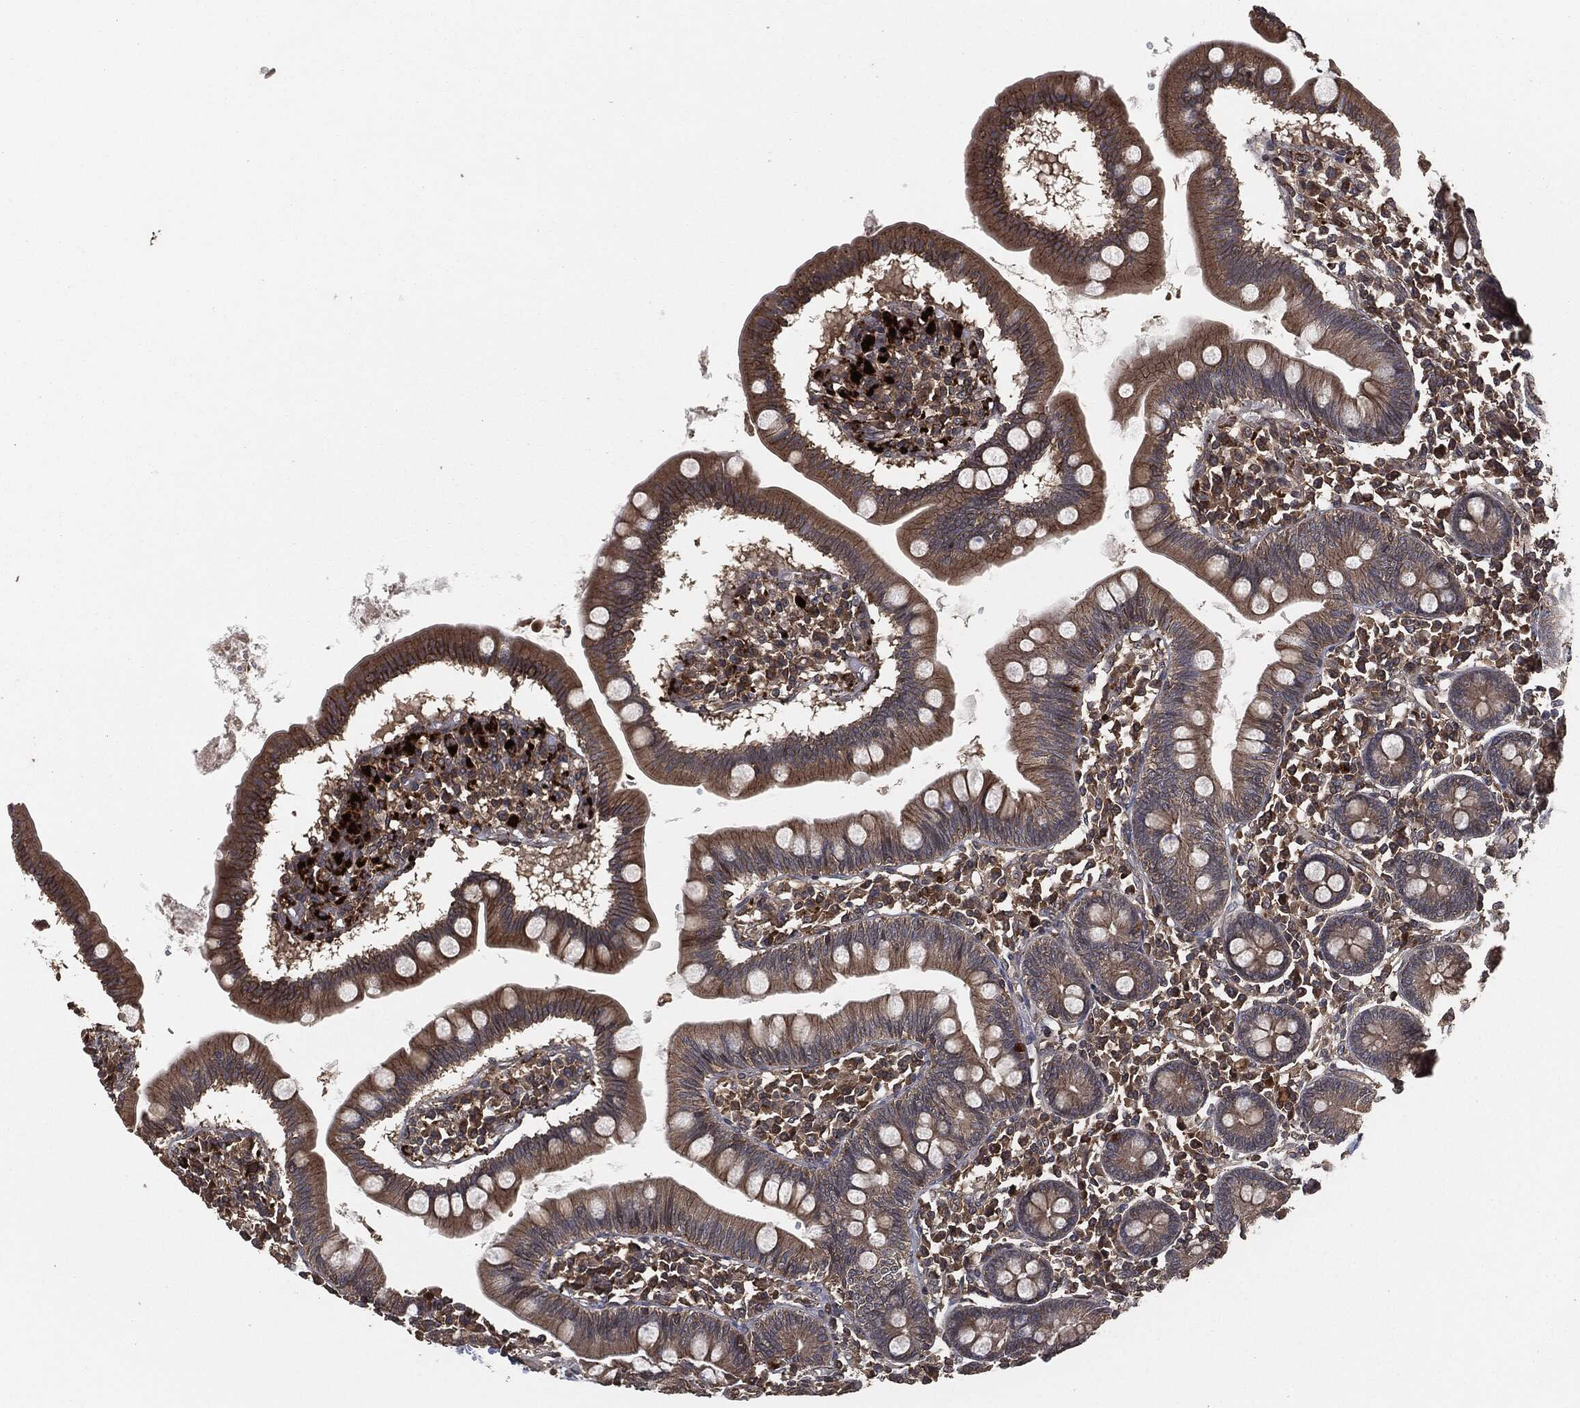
{"staining": {"intensity": "moderate", "quantity": ">75%", "location": "cytoplasmic/membranous"}, "tissue": "small intestine", "cell_type": "Glandular cells", "image_type": "normal", "snomed": [{"axis": "morphology", "description": "Normal tissue, NOS"}, {"axis": "topography", "description": "Small intestine"}], "caption": "Protein expression analysis of unremarkable small intestine reveals moderate cytoplasmic/membranous positivity in approximately >75% of glandular cells. (Brightfield microscopy of DAB IHC at high magnification).", "gene": "ERBIN", "patient": {"sex": "male", "age": 88}}